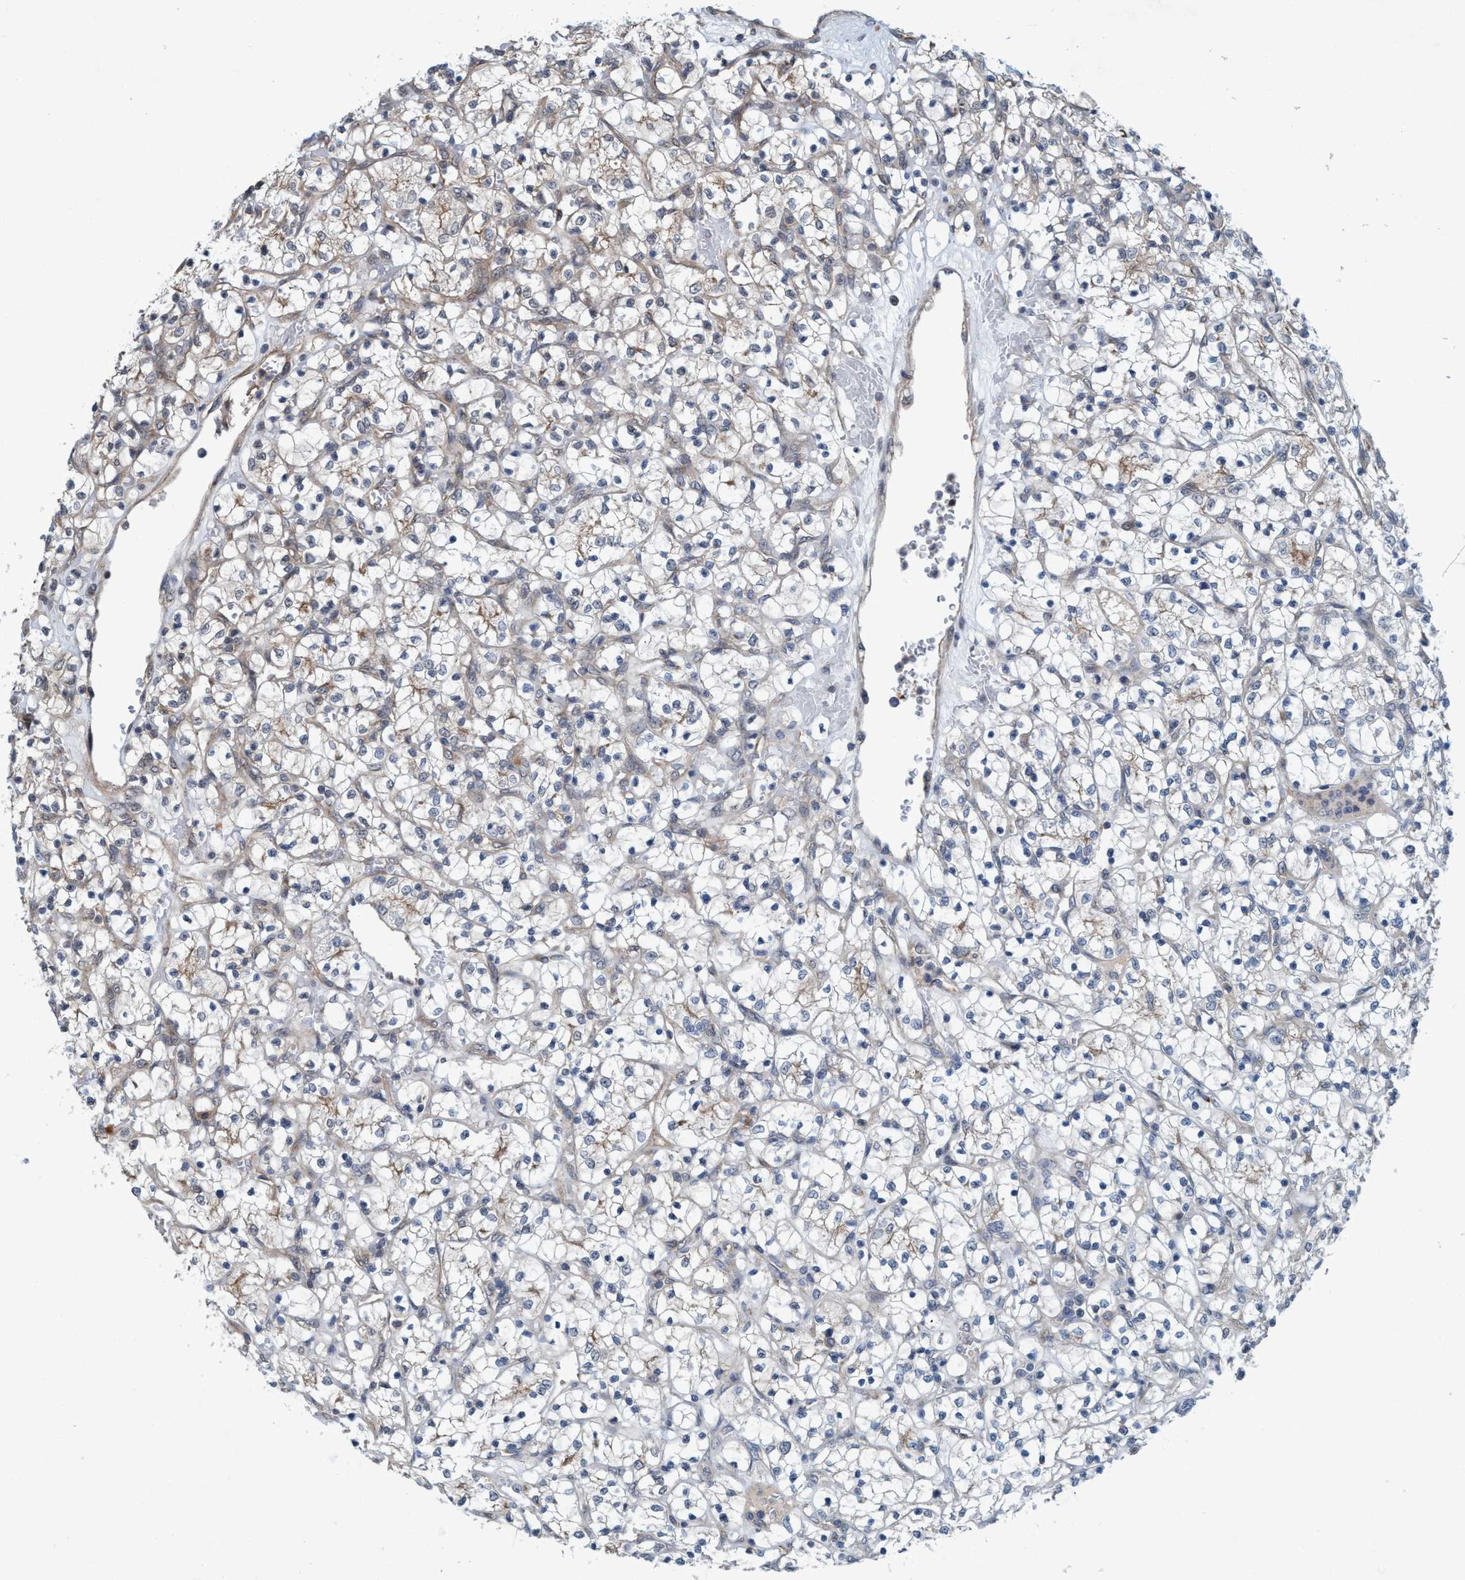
{"staining": {"intensity": "negative", "quantity": "none", "location": "none"}, "tissue": "renal cancer", "cell_type": "Tumor cells", "image_type": "cancer", "snomed": [{"axis": "morphology", "description": "Adenocarcinoma, NOS"}, {"axis": "topography", "description": "Kidney"}], "caption": "DAB immunohistochemical staining of renal adenocarcinoma demonstrates no significant staining in tumor cells. (DAB immunohistochemistry (IHC) visualized using brightfield microscopy, high magnification).", "gene": "TRIM65", "patient": {"sex": "female", "age": 69}}